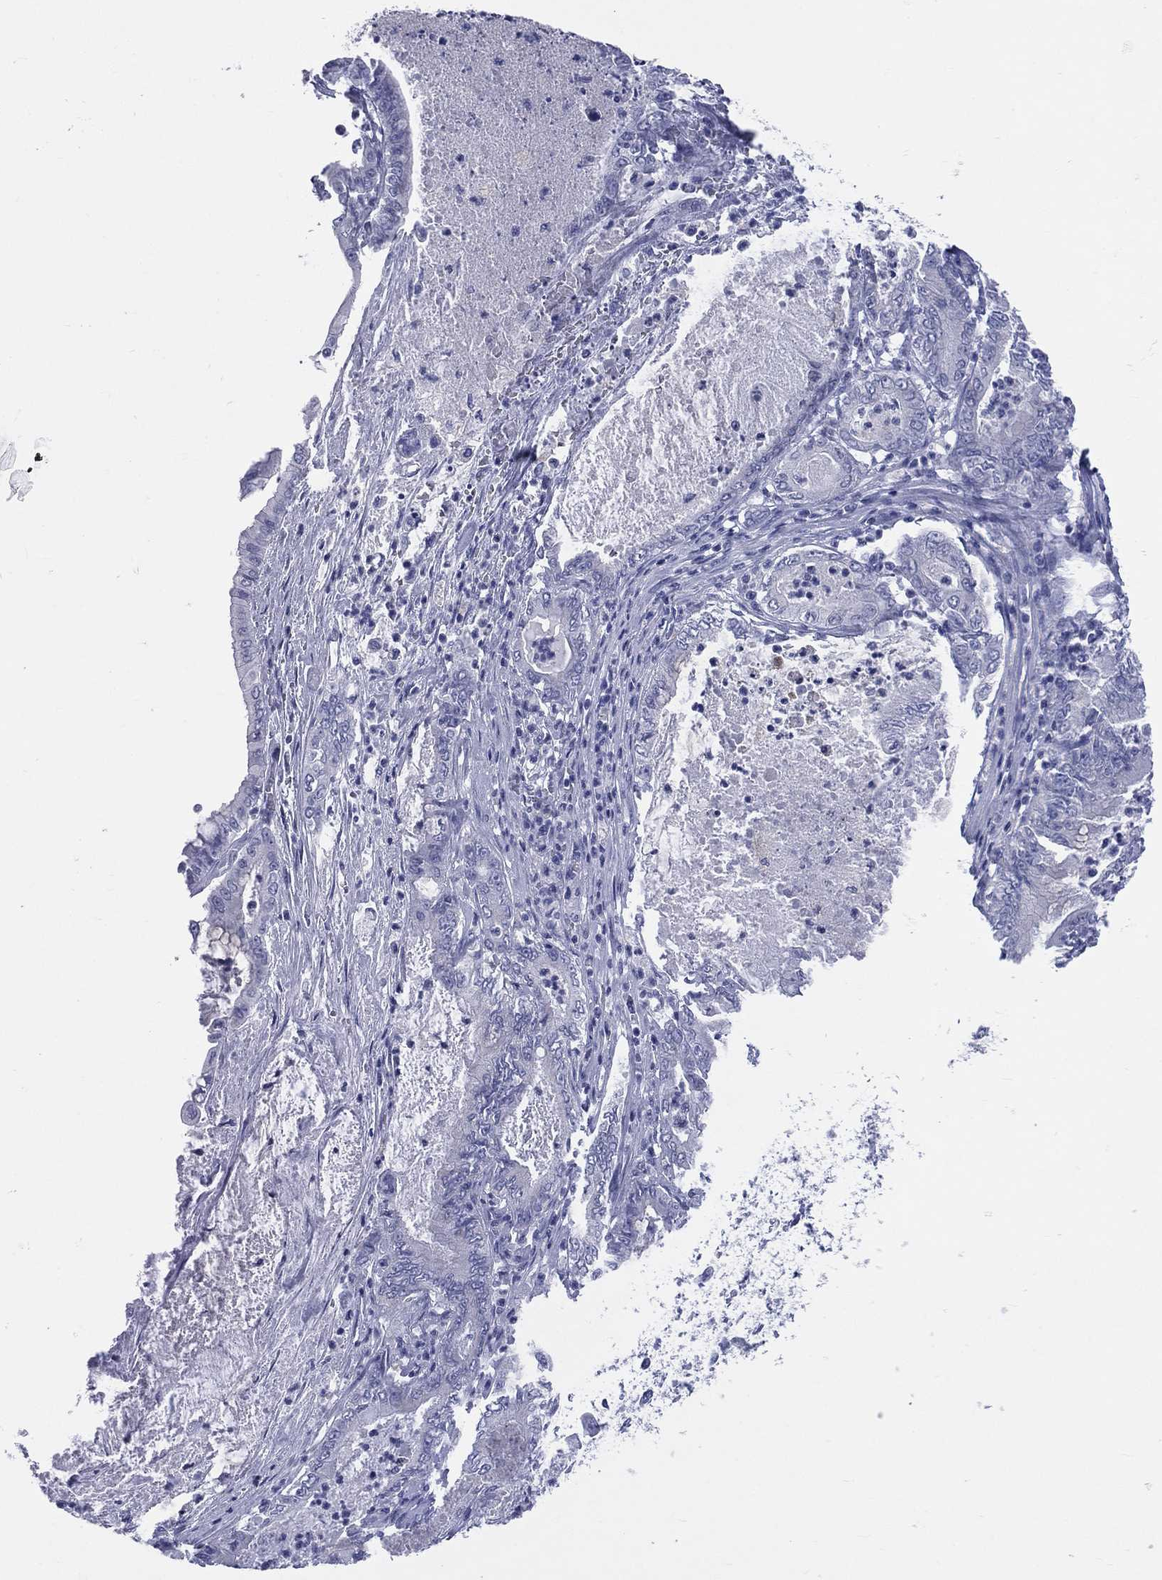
{"staining": {"intensity": "negative", "quantity": "none", "location": "none"}, "tissue": "pancreatic cancer", "cell_type": "Tumor cells", "image_type": "cancer", "snomed": [{"axis": "morphology", "description": "Adenocarcinoma, NOS"}, {"axis": "topography", "description": "Pancreas"}], "caption": "There is no significant expression in tumor cells of pancreatic cancer.", "gene": "MLLT10", "patient": {"sex": "male", "age": 71}}